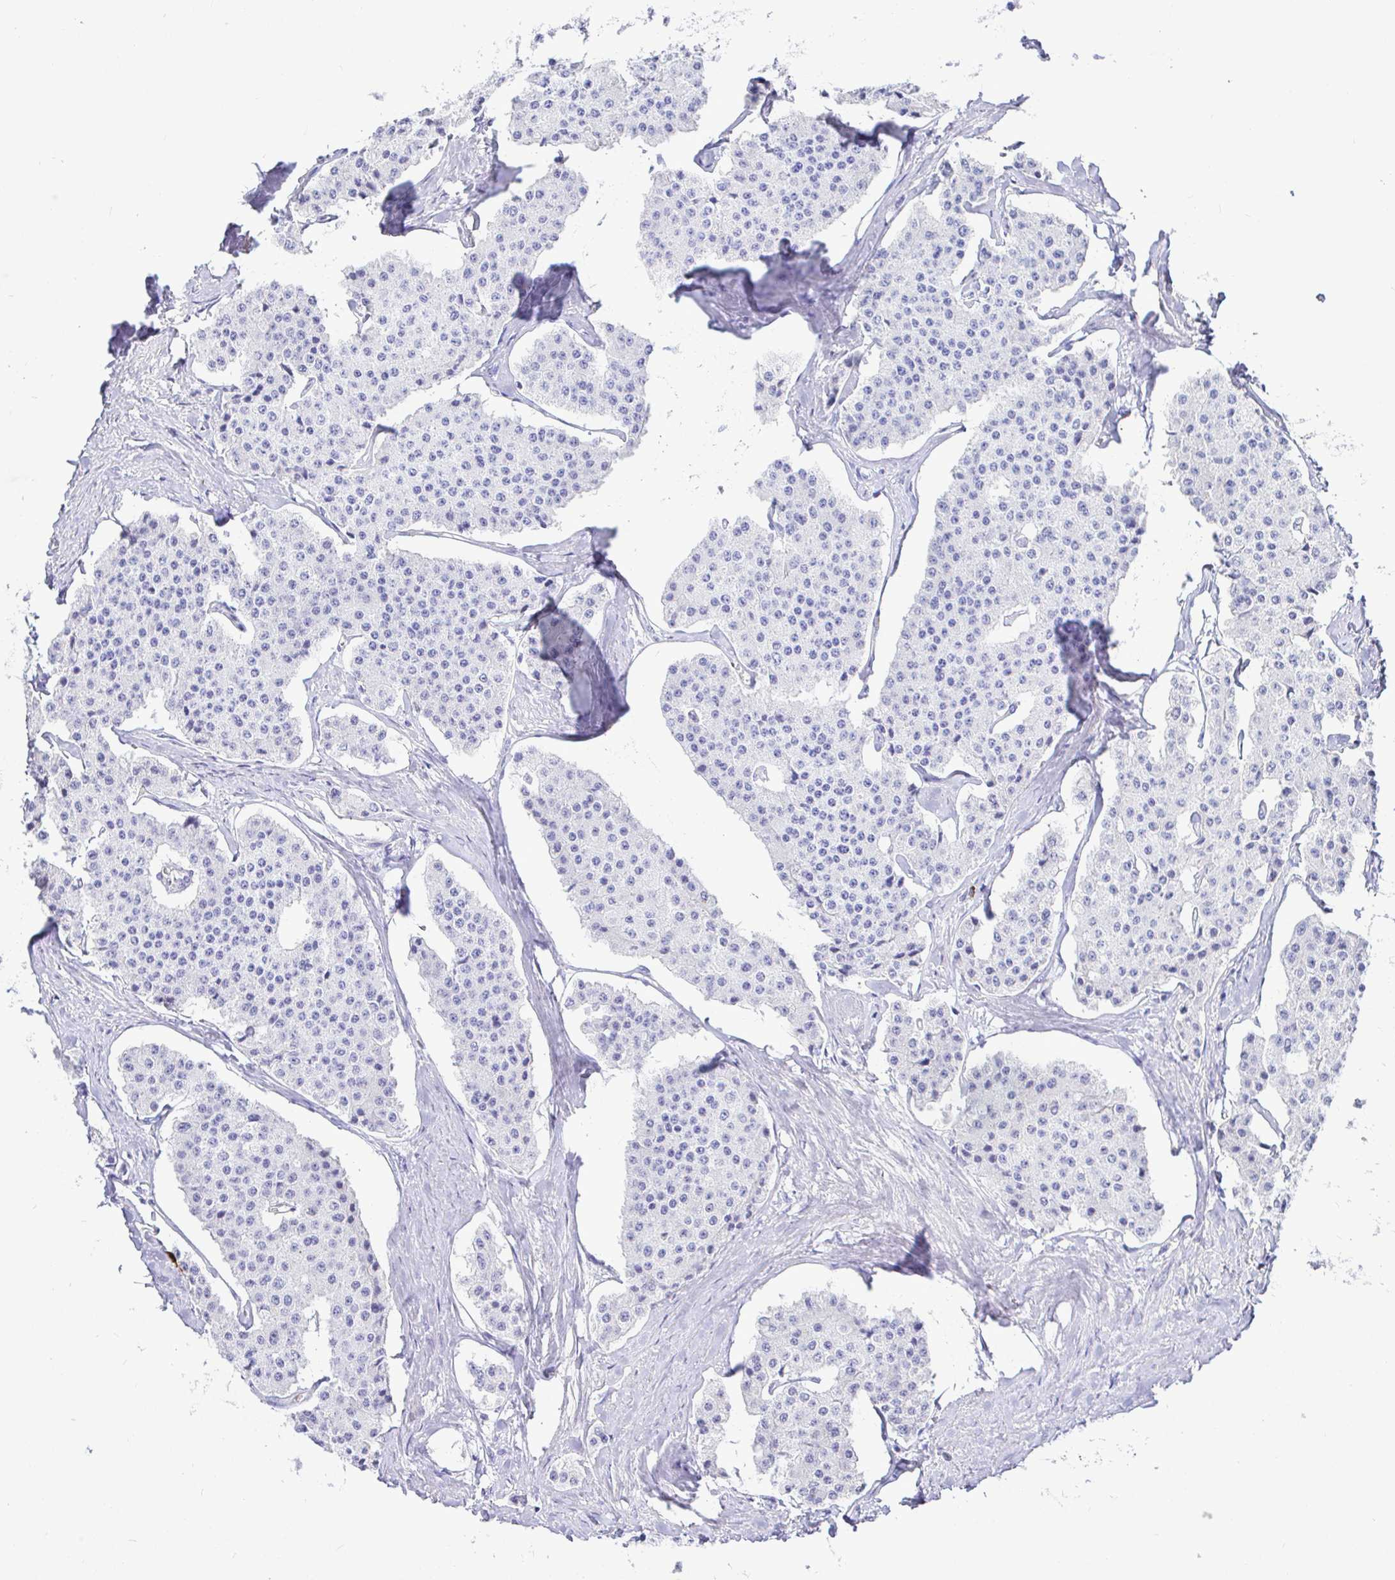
{"staining": {"intensity": "negative", "quantity": "none", "location": "none"}, "tissue": "carcinoid", "cell_type": "Tumor cells", "image_type": "cancer", "snomed": [{"axis": "morphology", "description": "Carcinoid, malignant, NOS"}, {"axis": "topography", "description": "Small intestine"}], "caption": "Micrograph shows no protein expression in tumor cells of carcinoid tissue. (Immunohistochemistry (ihc), brightfield microscopy, high magnification).", "gene": "CCDC62", "patient": {"sex": "female", "age": 65}}